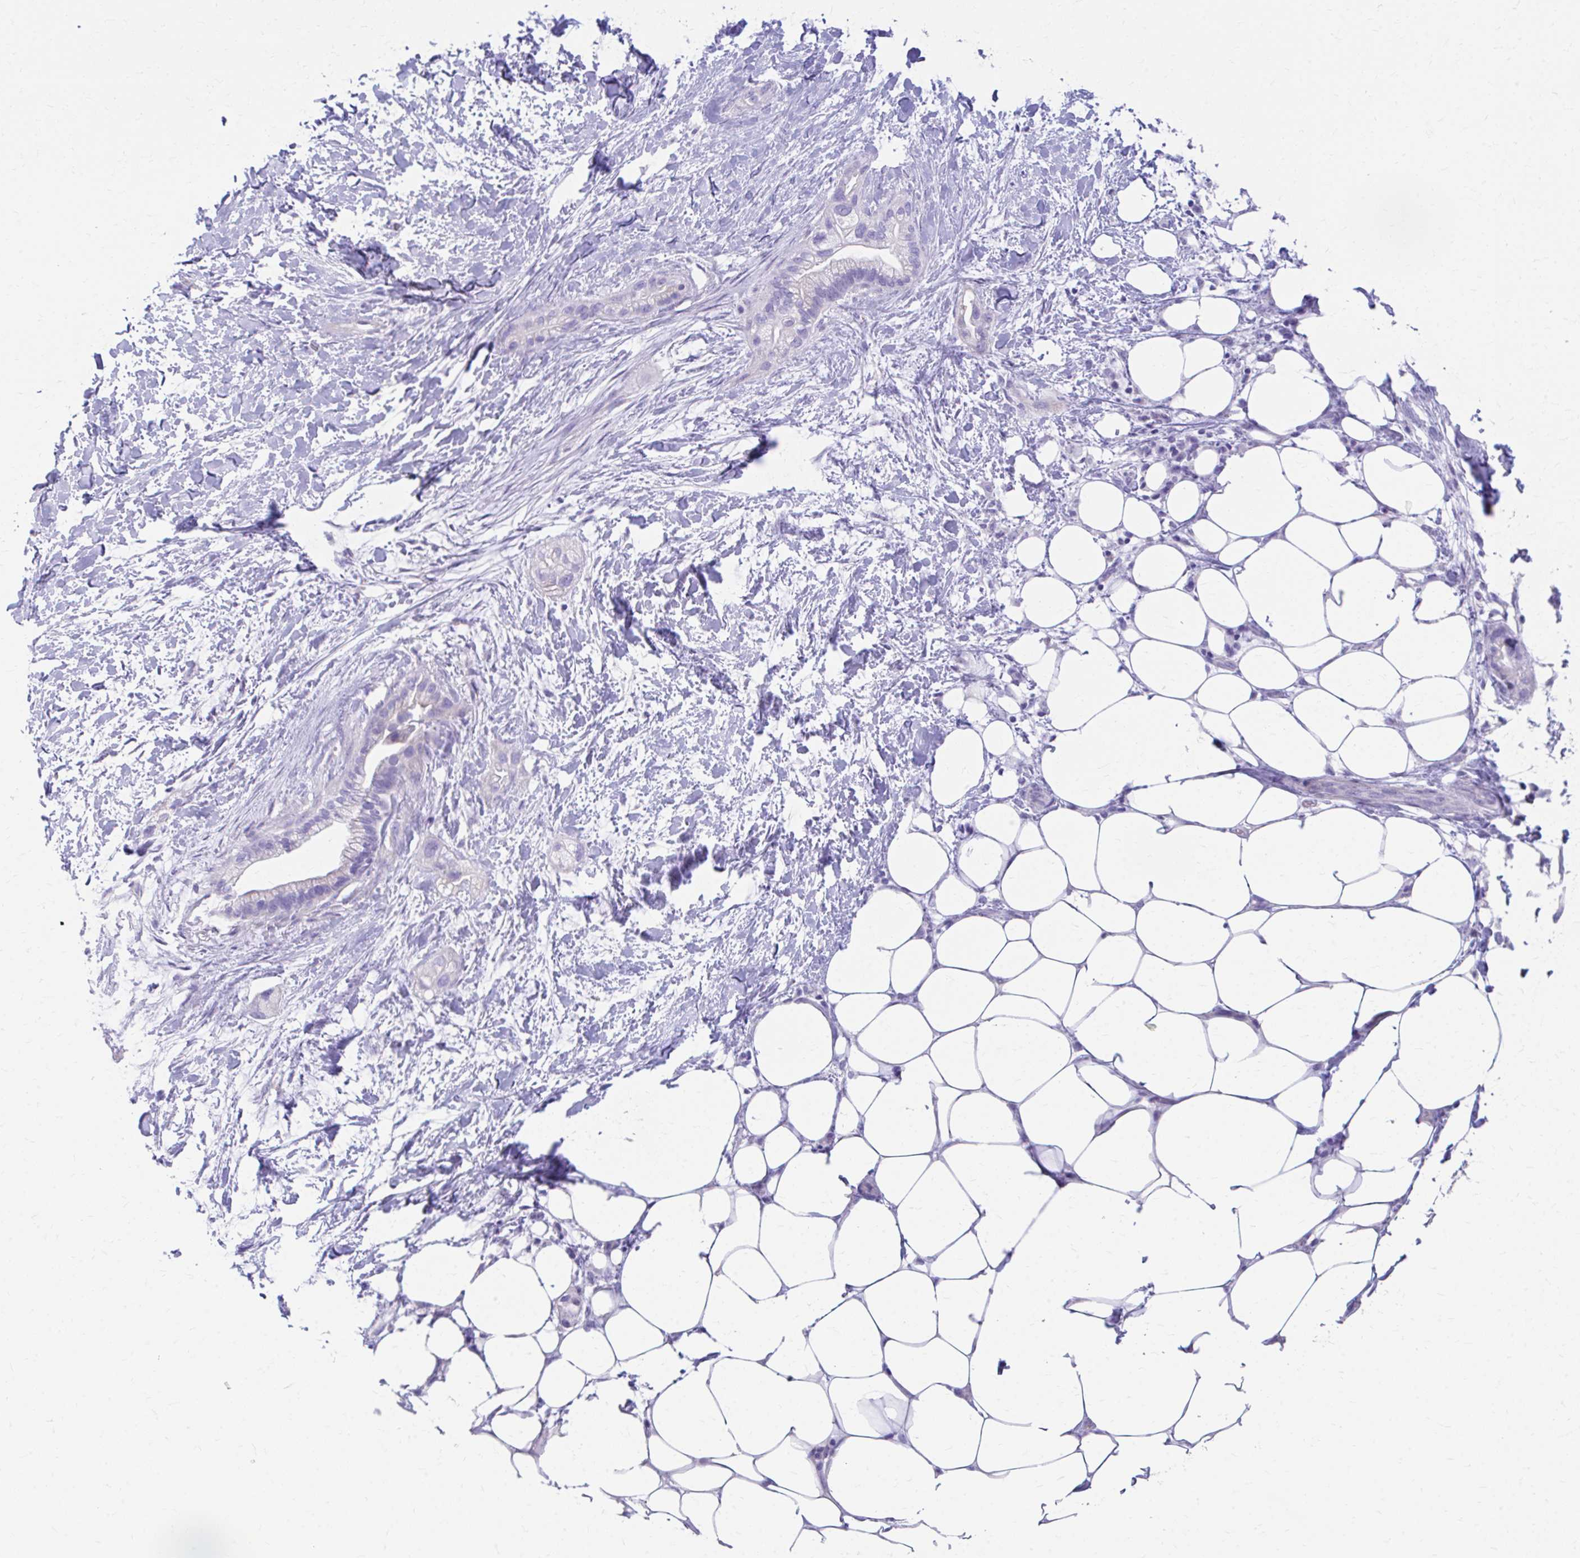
{"staining": {"intensity": "negative", "quantity": "none", "location": "none"}, "tissue": "pancreatic cancer", "cell_type": "Tumor cells", "image_type": "cancer", "snomed": [{"axis": "morphology", "description": "Adenocarcinoma, NOS"}, {"axis": "topography", "description": "Pancreas"}], "caption": "This is an immunohistochemistry (IHC) micrograph of pancreatic cancer (adenocarcinoma). There is no positivity in tumor cells.", "gene": "KRIT1", "patient": {"sex": "male", "age": 44}}